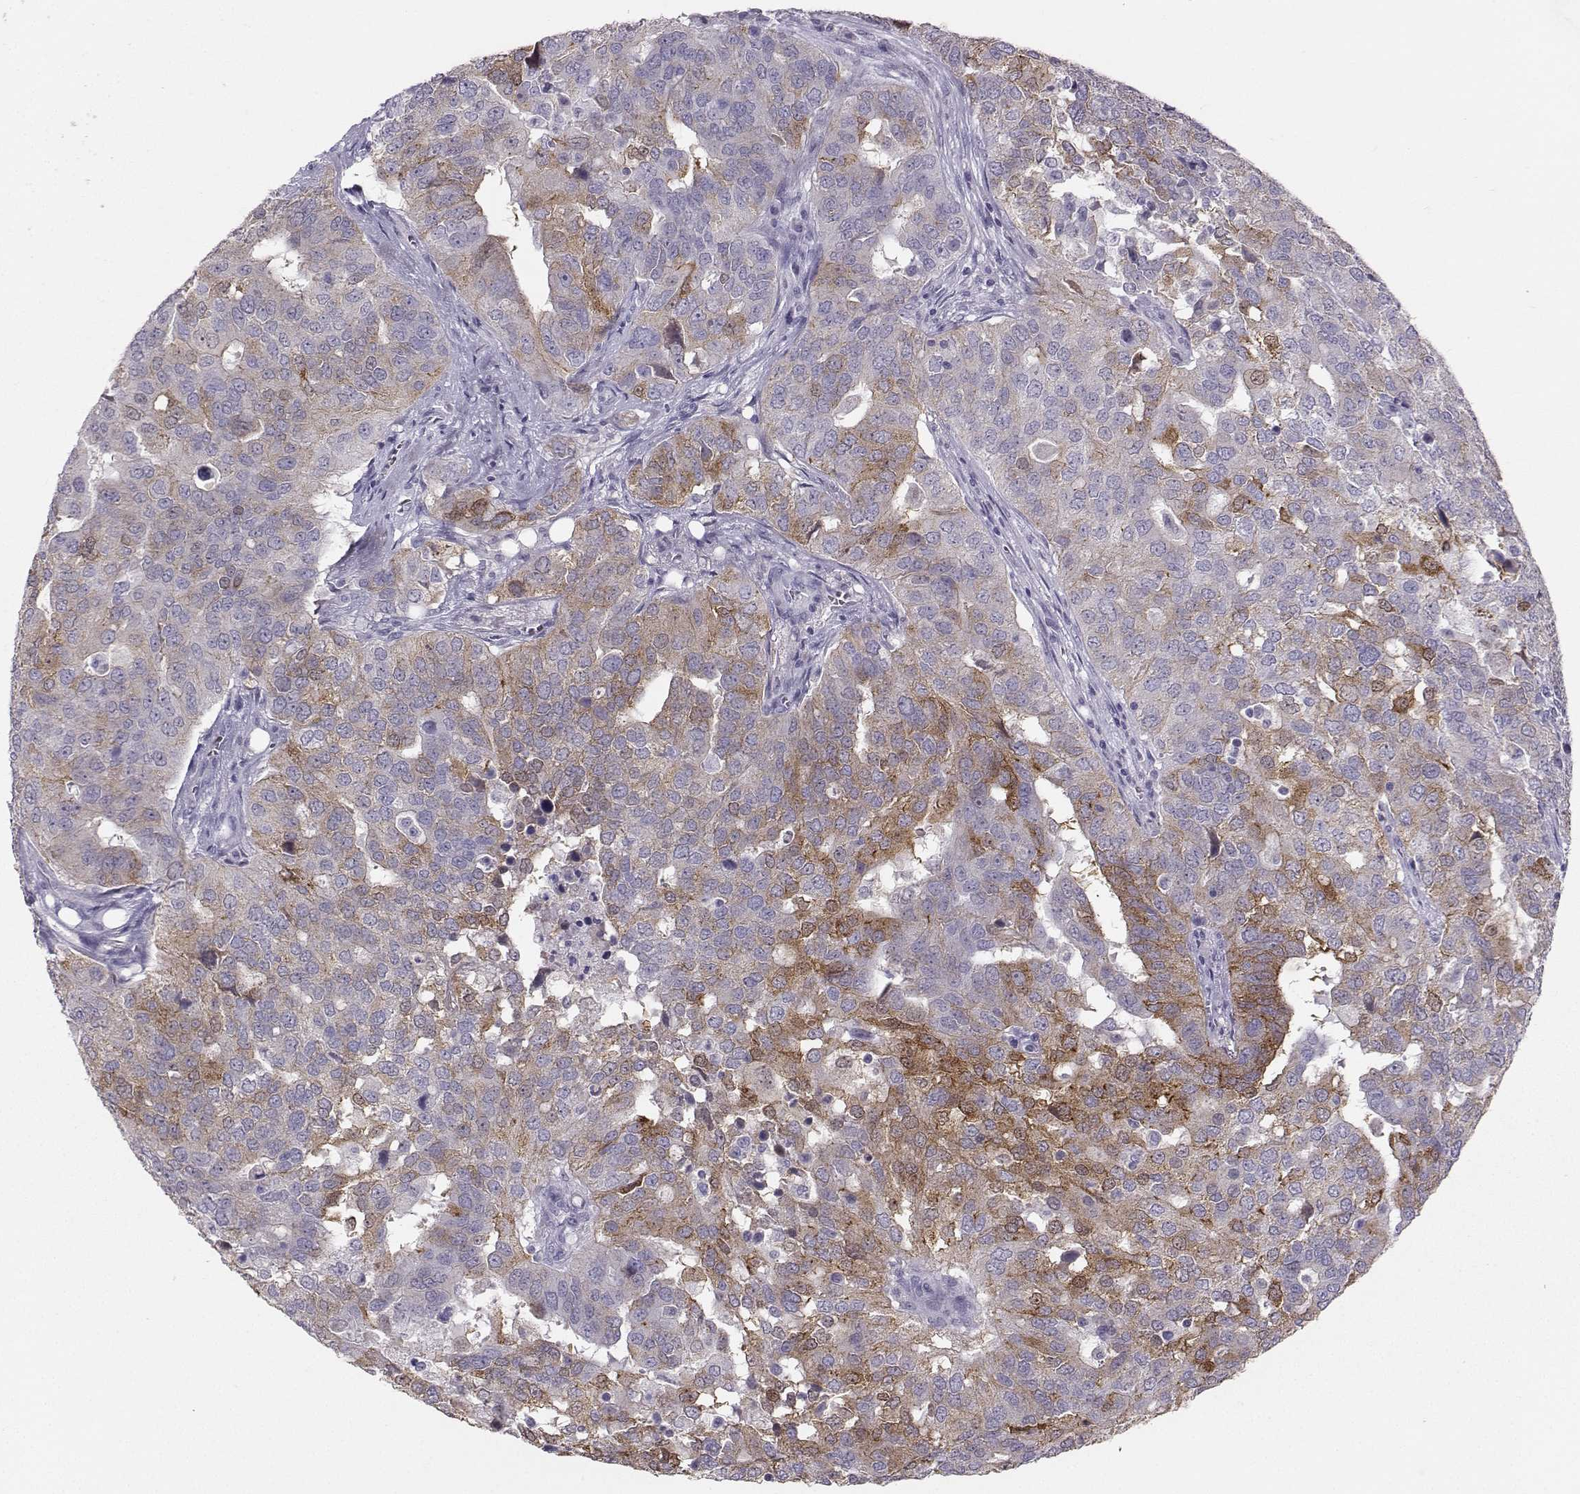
{"staining": {"intensity": "moderate", "quantity": "<25%", "location": "cytoplasmic/membranous"}, "tissue": "ovarian cancer", "cell_type": "Tumor cells", "image_type": "cancer", "snomed": [{"axis": "morphology", "description": "Carcinoma, endometroid"}, {"axis": "topography", "description": "Soft tissue"}, {"axis": "topography", "description": "Ovary"}], "caption": "DAB immunohistochemical staining of human ovarian endometroid carcinoma reveals moderate cytoplasmic/membranous protein positivity in approximately <25% of tumor cells. Immunohistochemistry stains the protein in brown and the nuclei are stained blue.", "gene": "PKP2", "patient": {"sex": "female", "age": 52}}